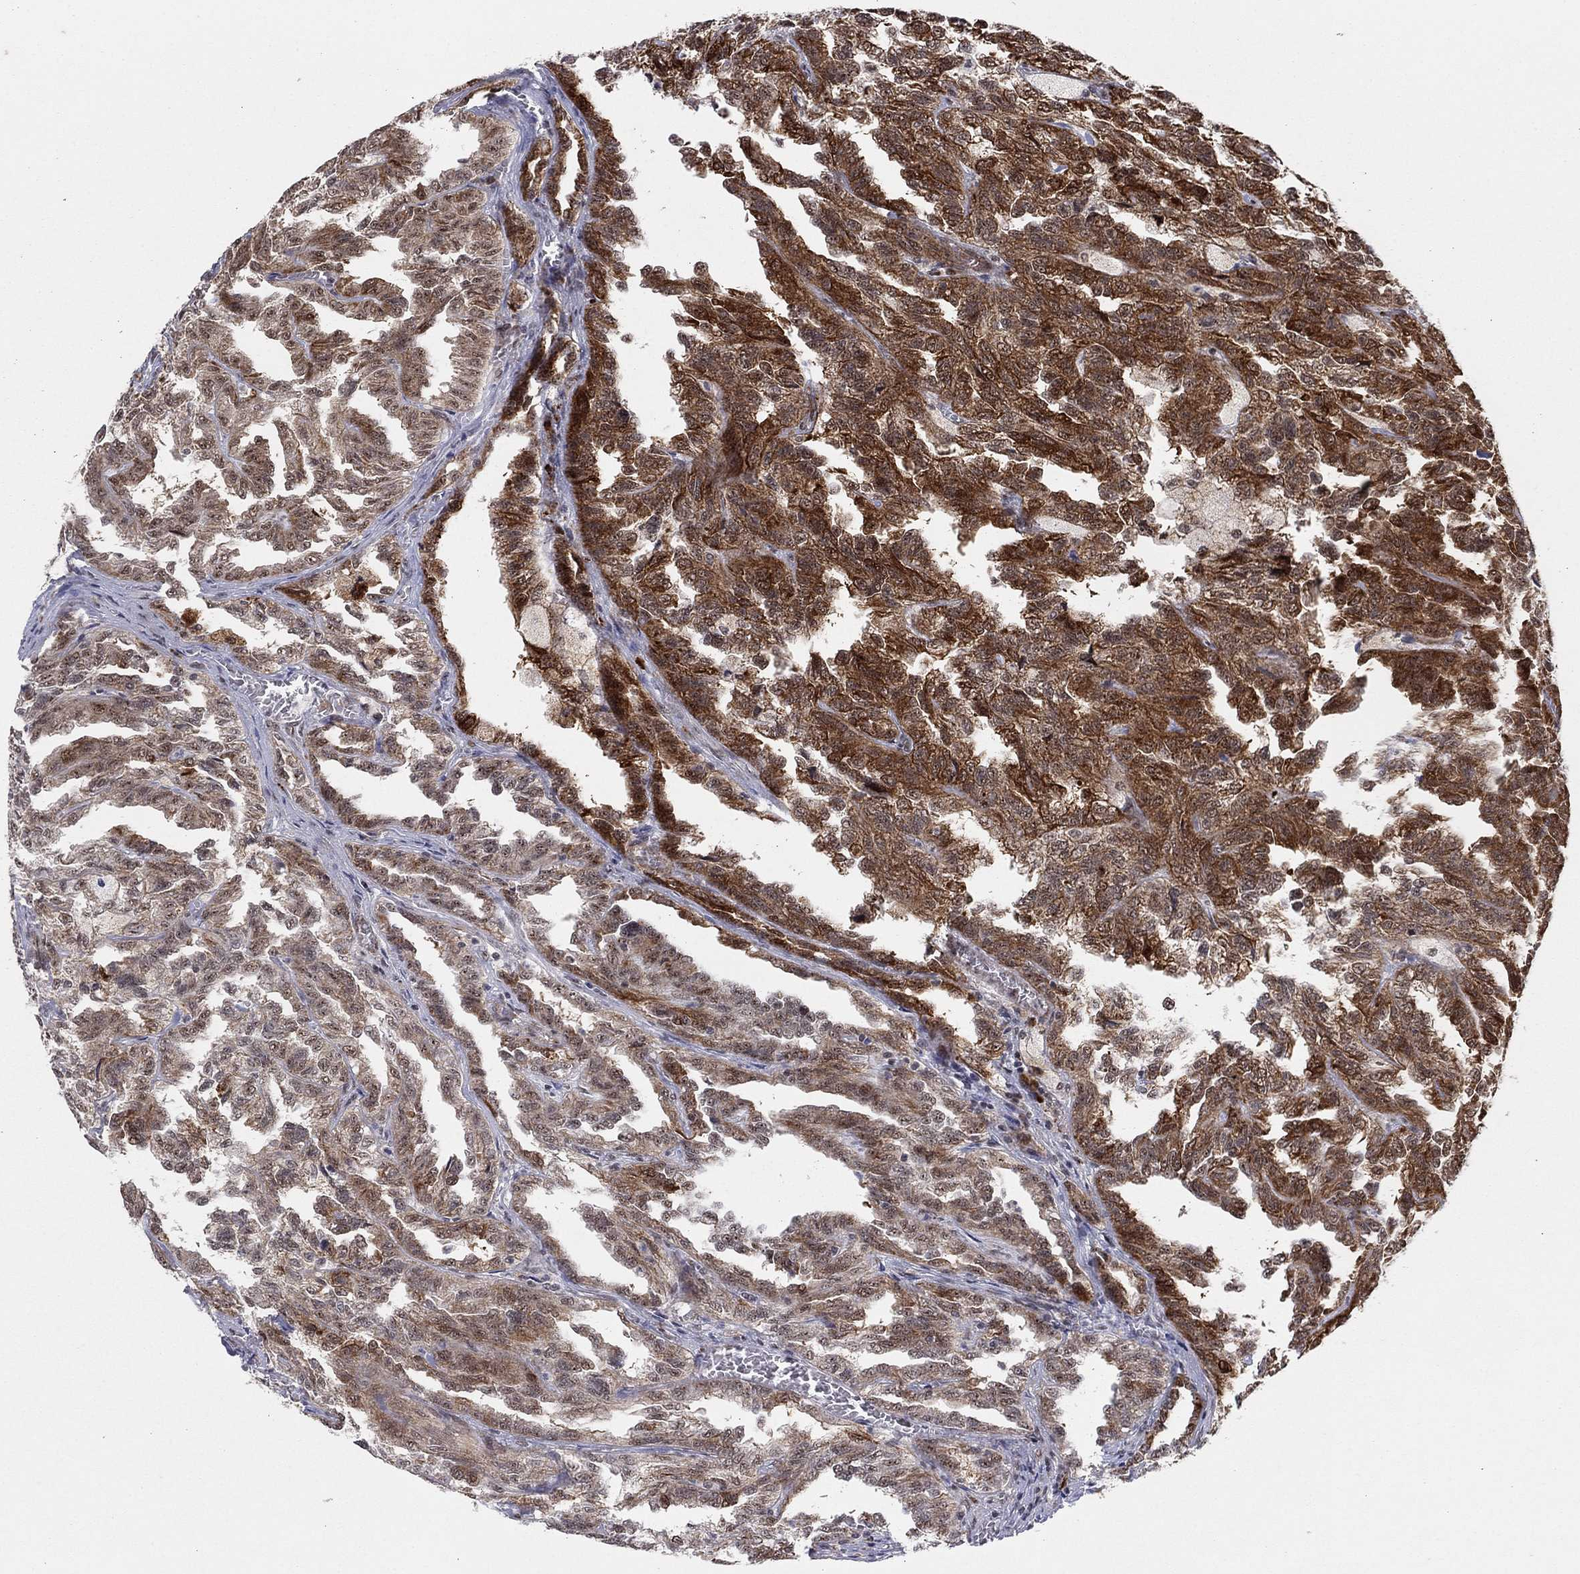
{"staining": {"intensity": "strong", "quantity": ">75%", "location": "cytoplasmic/membranous"}, "tissue": "renal cancer", "cell_type": "Tumor cells", "image_type": "cancer", "snomed": [{"axis": "morphology", "description": "Adenocarcinoma, NOS"}, {"axis": "topography", "description": "Kidney"}], "caption": "Tumor cells show high levels of strong cytoplasmic/membranous positivity in about >75% of cells in human adenocarcinoma (renal). The staining was performed using DAB, with brown indicating positive protein expression. Nuclei are stained blue with hematoxylin.", "gene": "ZNF395", "patient": {"sex": "male", "age": 79}}